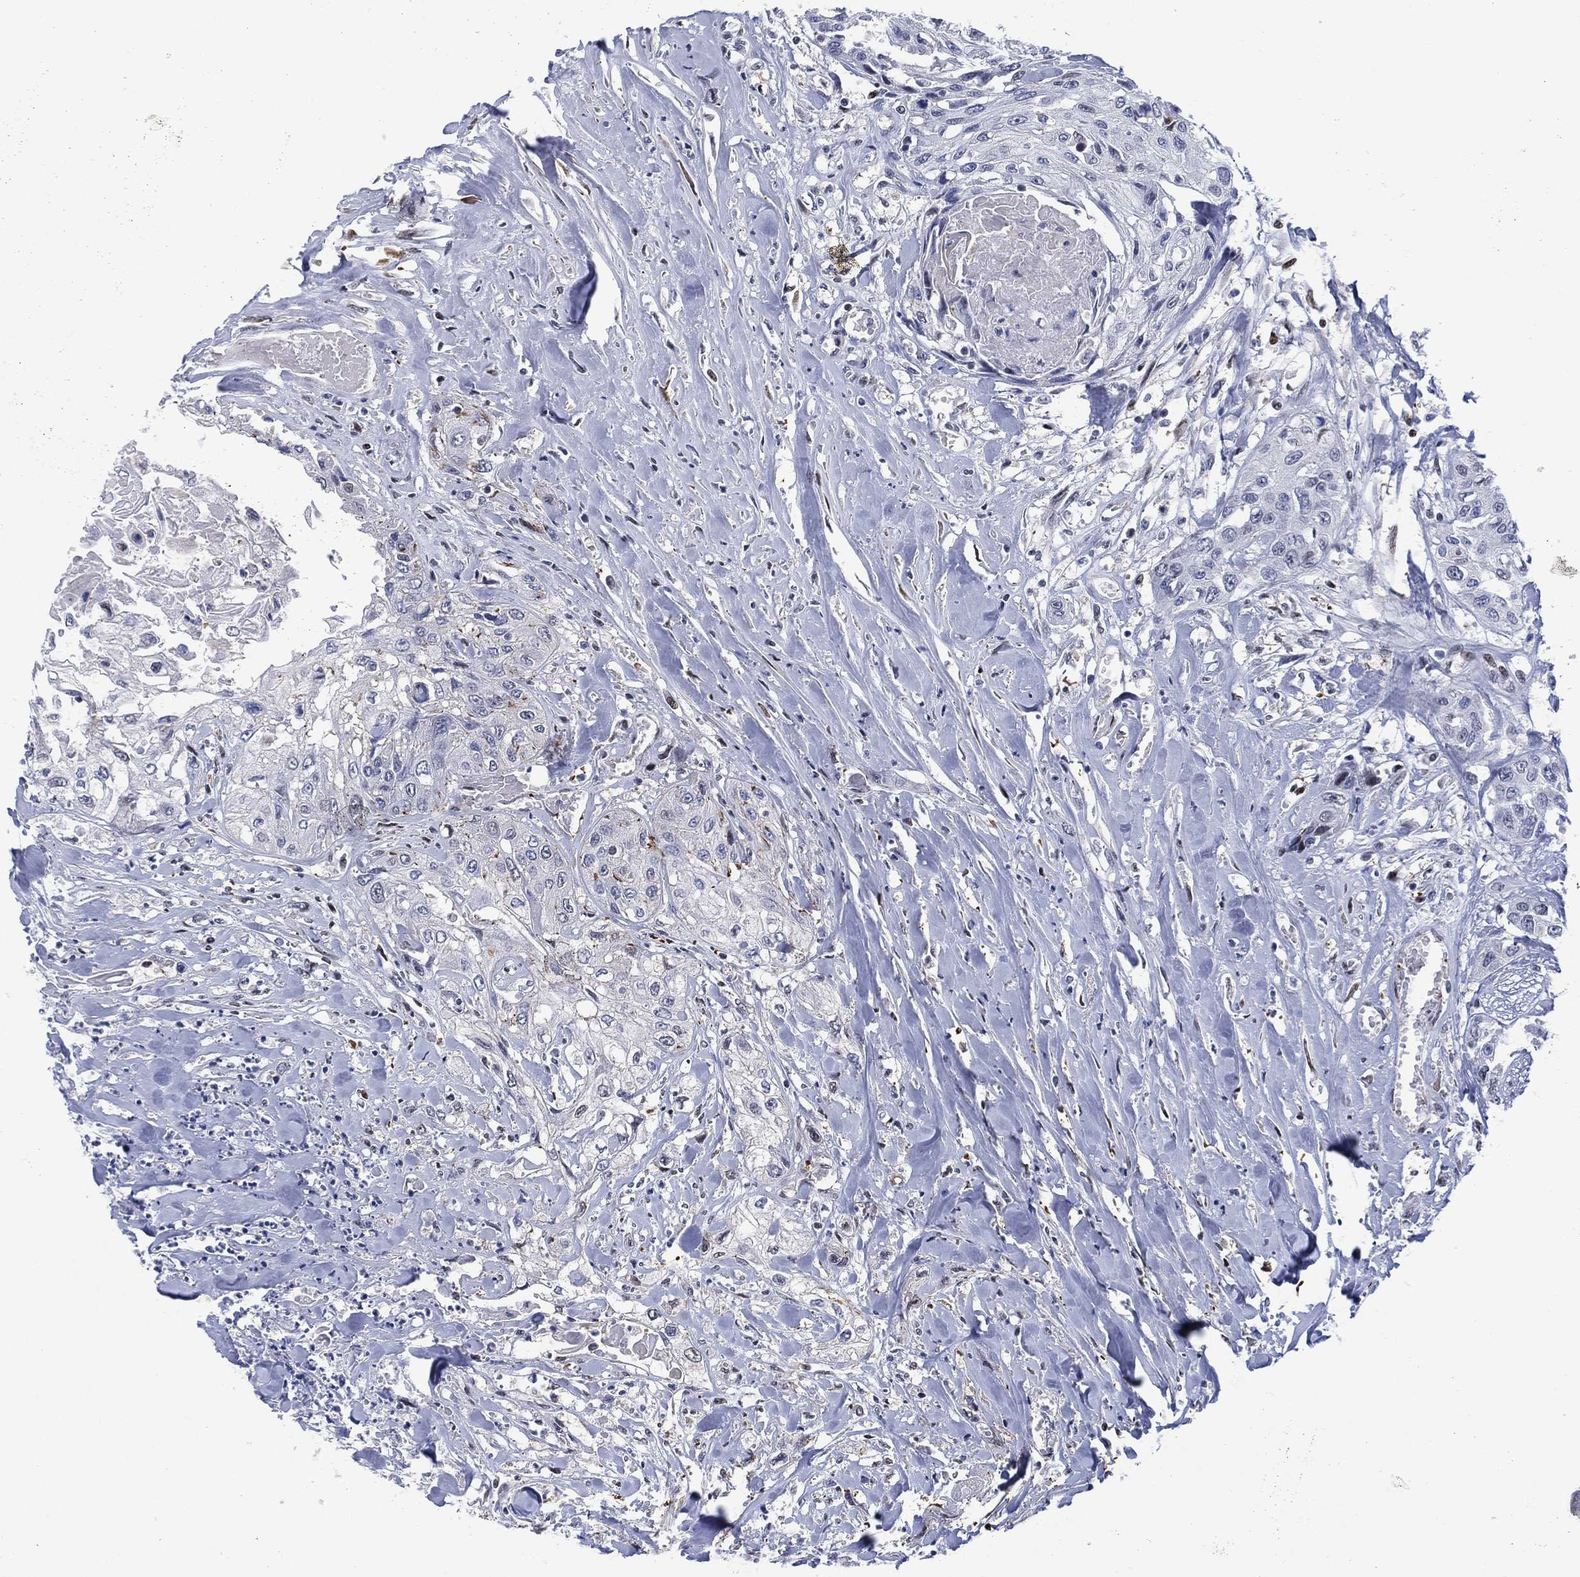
{"staining": {"intensity": "negative", "quantity": "none", "location": "none"}, "tissue": "head and neck cancer", "cell_type": "Tumor cells", "image_type": "cancer", "snomed": [{"axis": "morphology", "description": "Normal tissue, NOS"}, {"axis": "morphology", "description": "Squamous cell carcinoma, NOS"}, {"axis": "topography", "description": "Oral tissue"}, {"axis": "topography", "description": "Peripheral nerve tissue"}, {"axis": "topography", "description": "Head-Neck"}], "caption": "Tumor cells show no significant positivity in head and neck cancer.", "gene": "SLC4A4", "patient": {"sex": "female", "age": 59}}